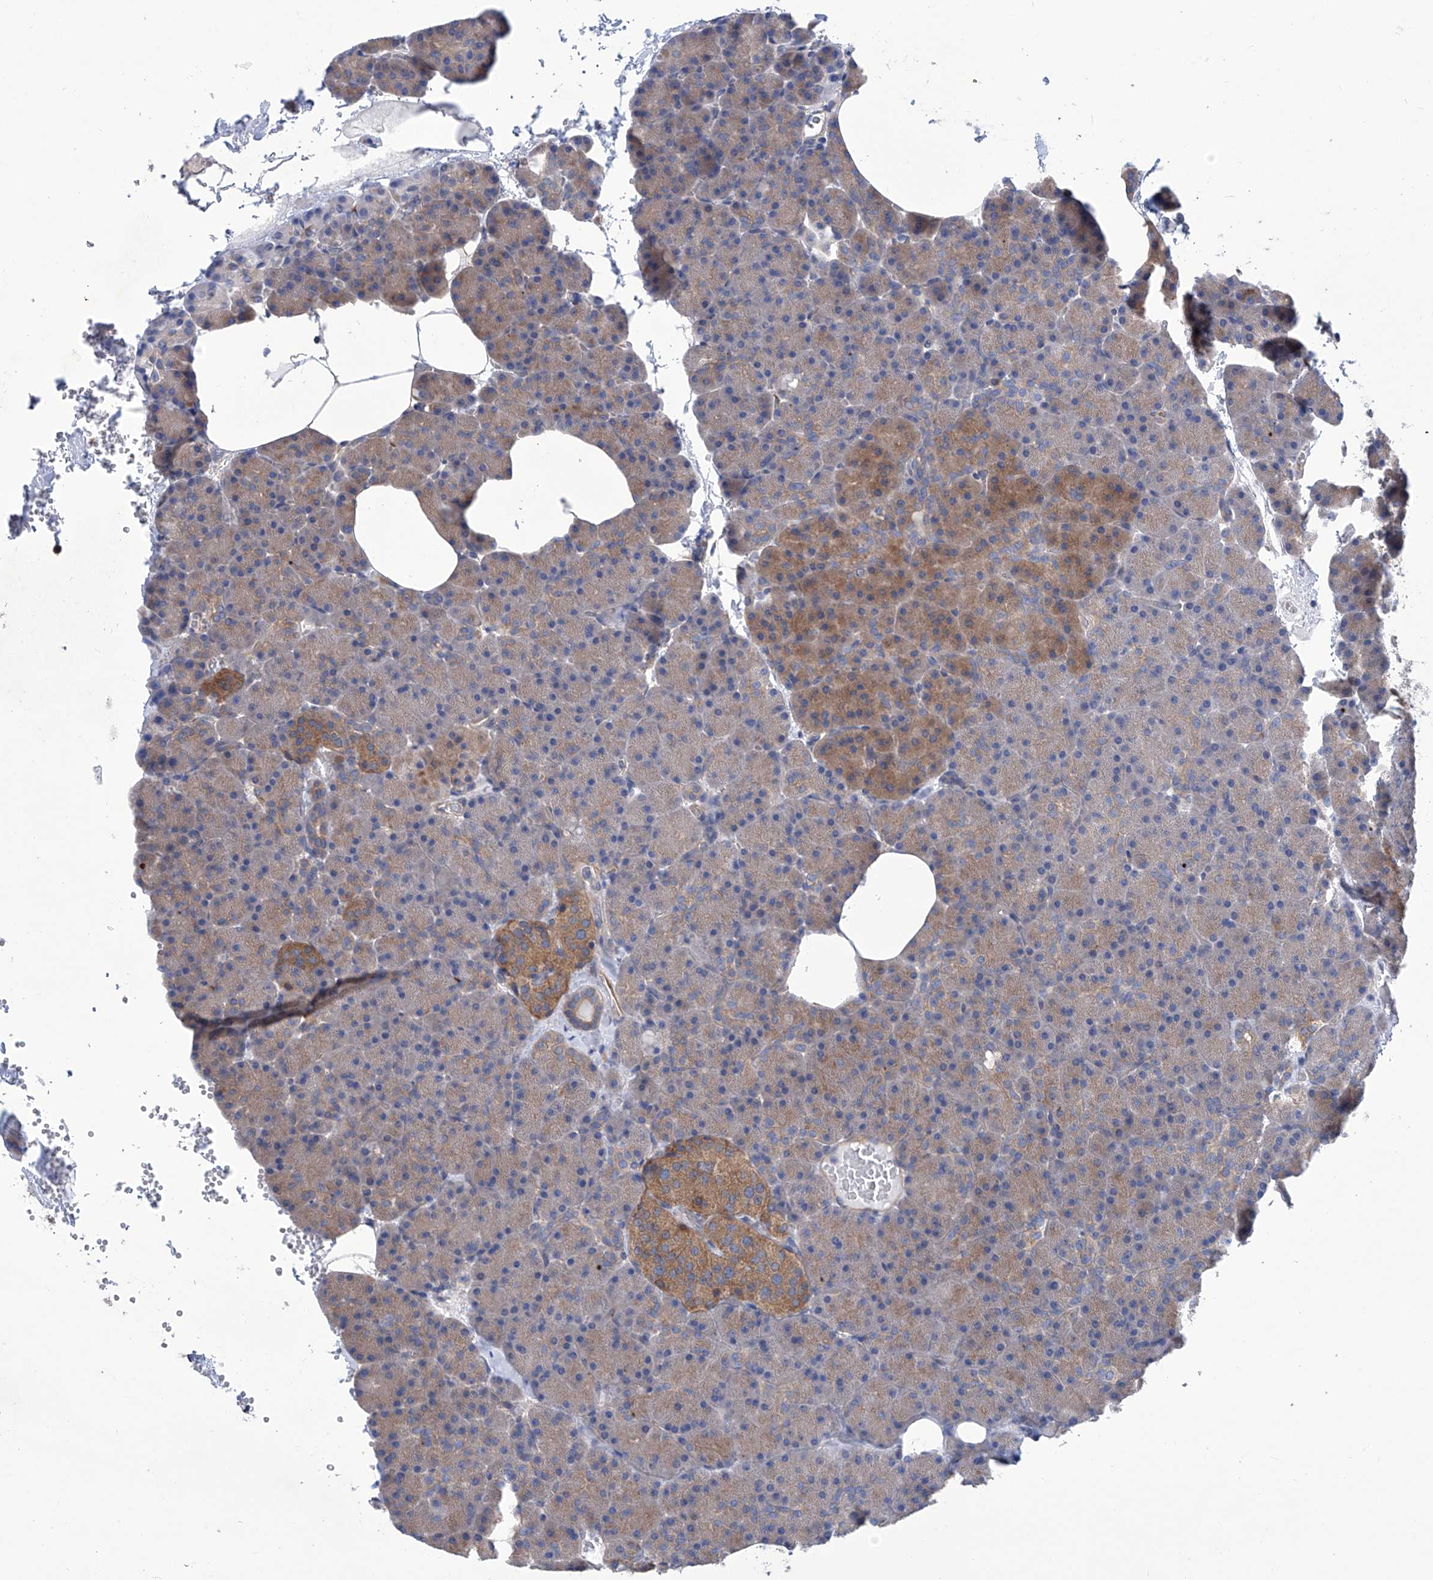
{"staining": {"intensity": "weak", "quantity": "25%-75%", "location": "cytoplasmic/membranous"}, "tissue": "pancreas", "cell_type": "Exocrine glandular cells", "image_type": "normal", "snomed": [{"axis": "morphology", "description": "Normal tissue, NOS"}, {"axis": "morphology", "description": "Carcinoid, malignant, NOS"}, {"axis": "topography", "description": "Pancreas"}], "caption": "Brown immunohistochemical staining in benign pancreas demonstrates weak cytoplasmic/membranous staining in about 25%-75% of exocrine glandular cells.", "gene": "SMS", "patient": {"sex": "female", "age": 35}}